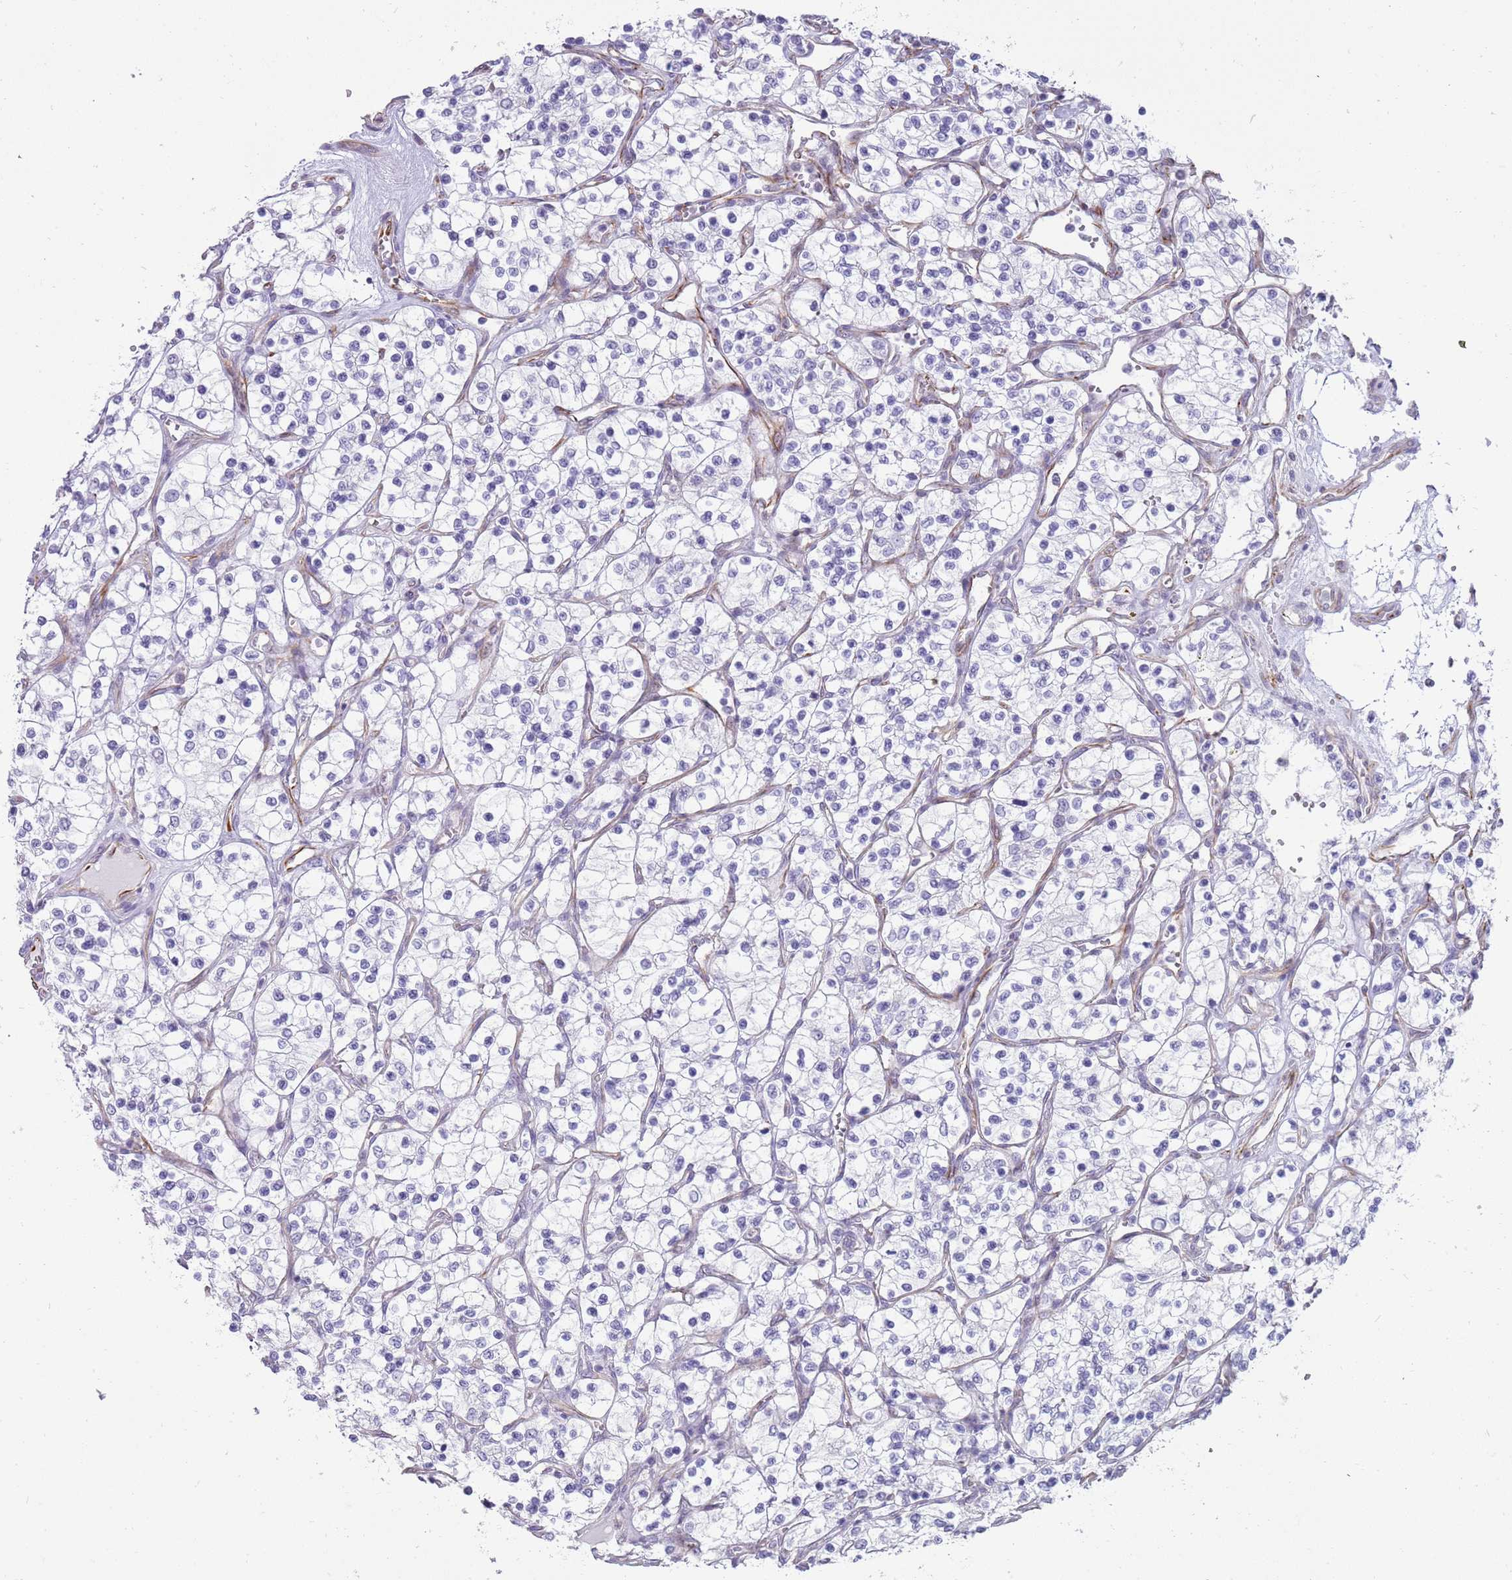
{"staining": {"intensity": "negative", "quantity": "none", "location": "none"}, "tissue": "renal cancer", "cell_type": "Tumor cells", "image_type": "cancer", "snomed": [{"axis": "morphology", "description": "Adenocarcinoma, NOS"}, {"axis": "topography", "description": "Kidney"}], "caption": "Immunohistochemistry (IHC) histopathology image of neoplastic tissue: adenocarcinoma (renal) stained with DAB (3,3'-diaminobenzidine) reveals no significant protein positivity in tumor cells. (DAB (3,3'-diaminobenzidine) immunohistochemistry, high magnification).", "gene": "NBPF3", "patient": {"sex": "female", "age": 69}}